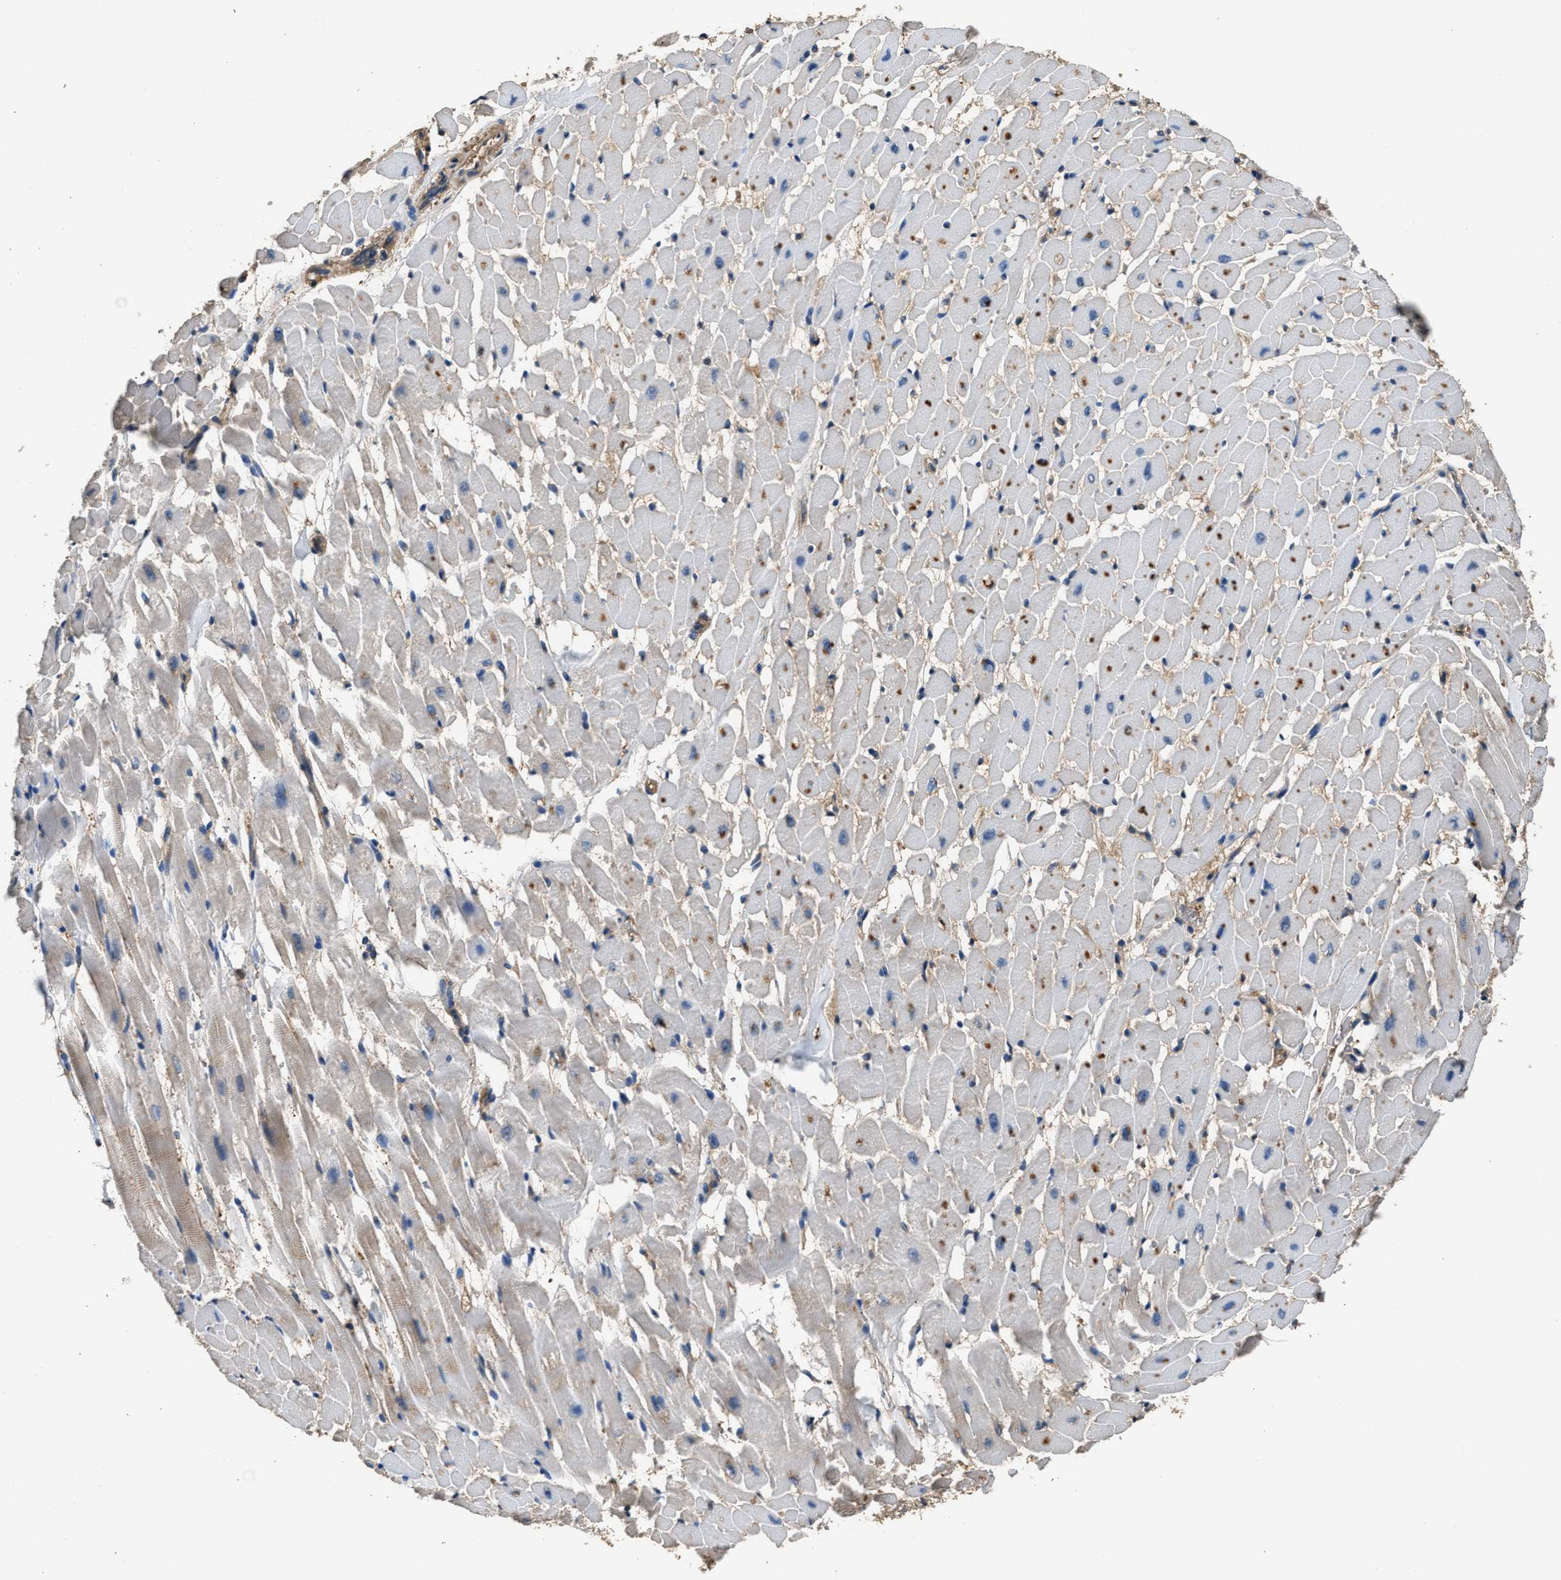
{"staining": {"intensity": "moderate", "quantity": "25%-75%", "location": "cytoplasmic/membranous"}, "tissue": "heart muscle", "cell_type": "Cardiomyocytes", "image_type": "normal", "snomed": [{"axis": "morphology", "description": "Normal tissue, NOS"}, {"axis": "topography", "description": "Heart"}], "caption": "High-magnification brightfield microscopy of unremarkable heart muscle stained with DAB (brown) and counterstained with hematoxylin (blue). cardiomyocytes exhibit moderate cytoplasmic/membranous staining is seen in approximately25%-75% of cells.", "gene": "GSTP1", "patient": {"sex": "male", "age": 45}}